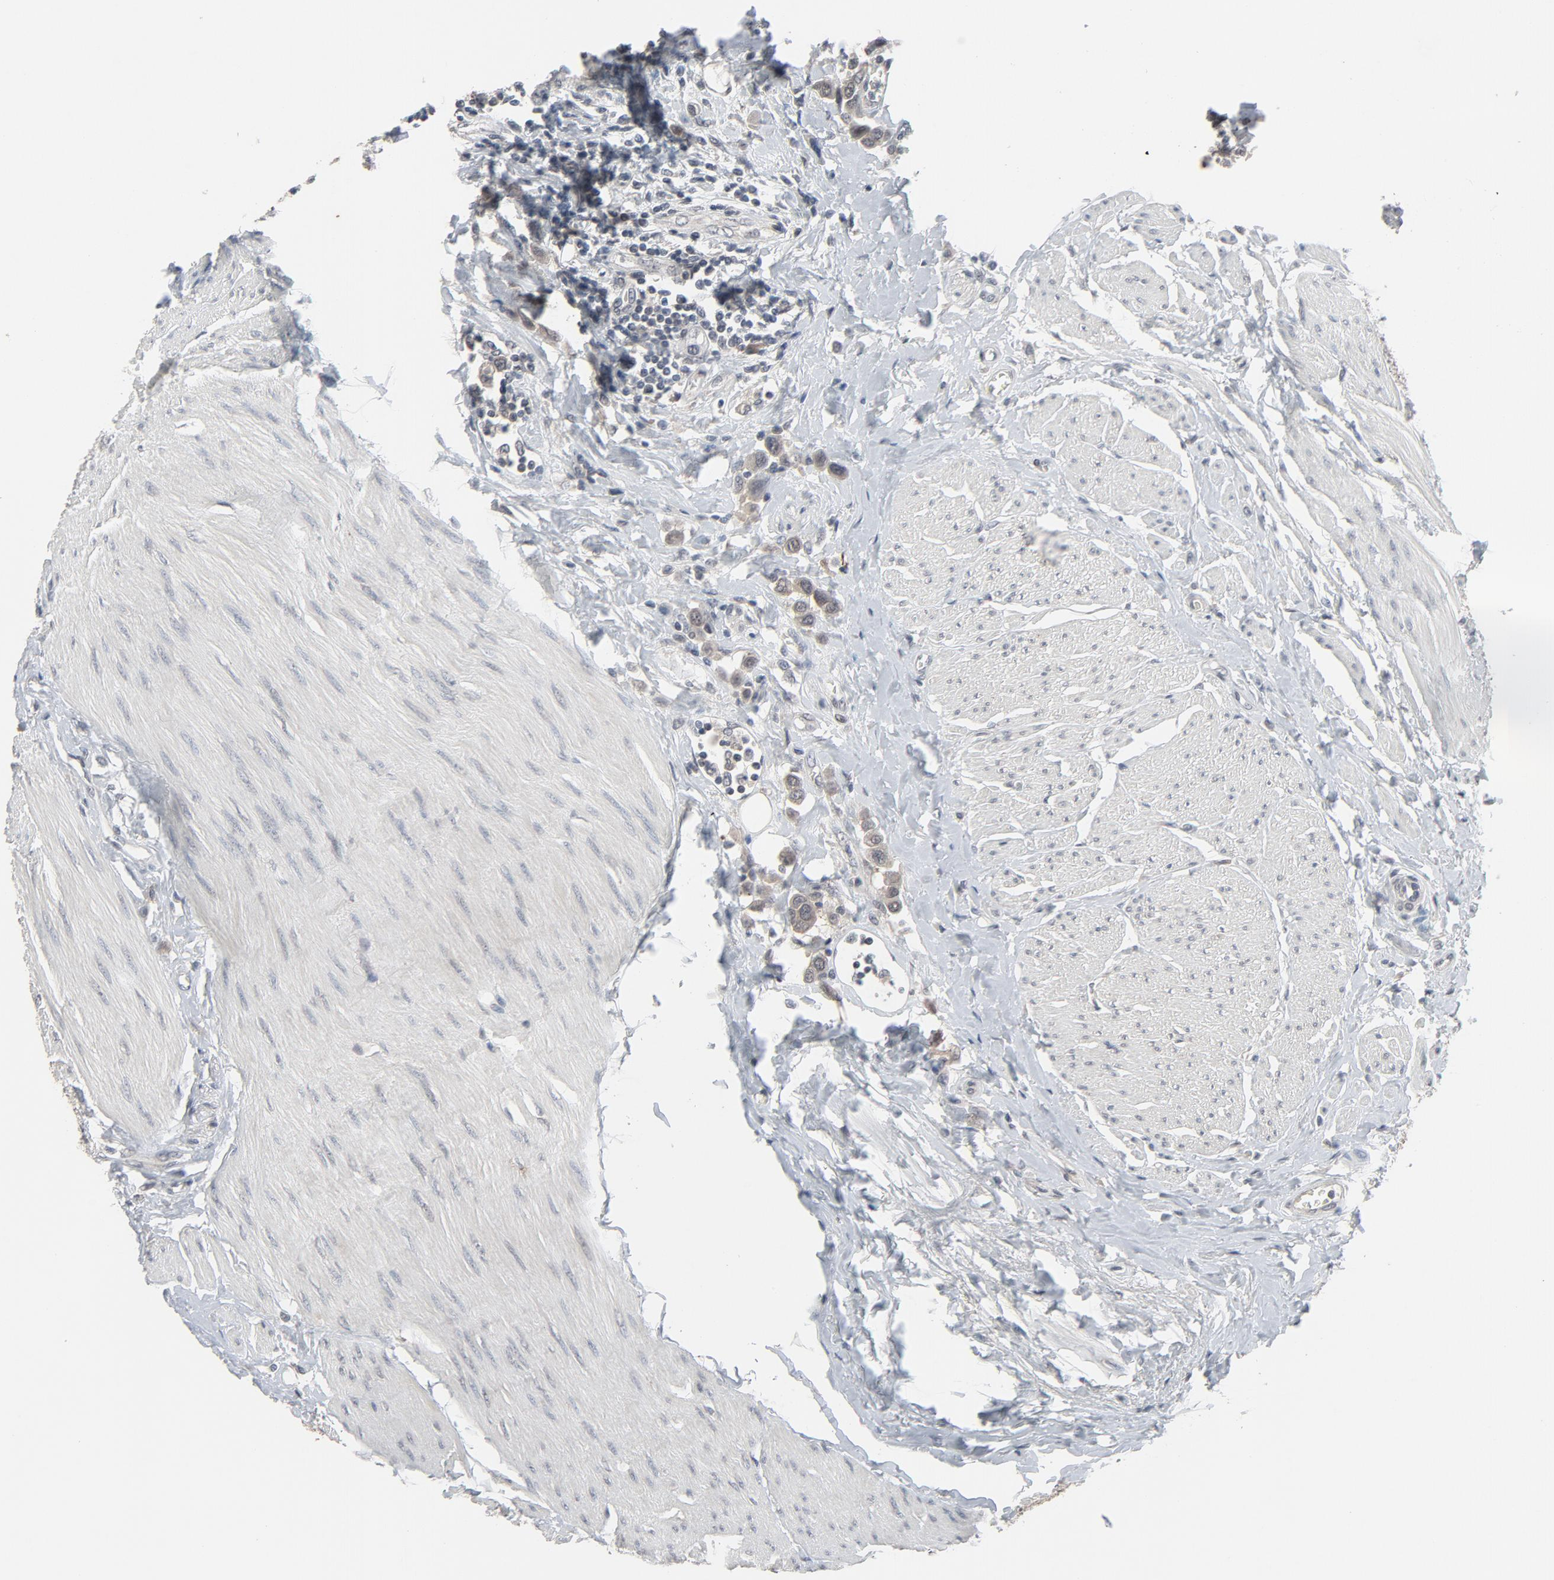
{"staining": {"intensity": "weak", "quantity": "<25%", "location": "cytoplasmic/membranous,nuclear"}, "tissue": "urothelial cancer", "cell_type": "Tumor cells", "image_type": "cancer", "snomed": [{"axis": "morphology", "description": "Urothelial carcinoma, High grade"}, {"axis": "topography", "description": "Urinary bladder"}], "caption": "High power microscopy image of an immunohistochemistry (IHC) photomicrograph of high-grade urothelial carcinoma, revealing no significant positivity in tumor cells.", "gene": "MT3", "patient": {"sex": "male", "age": 50}}